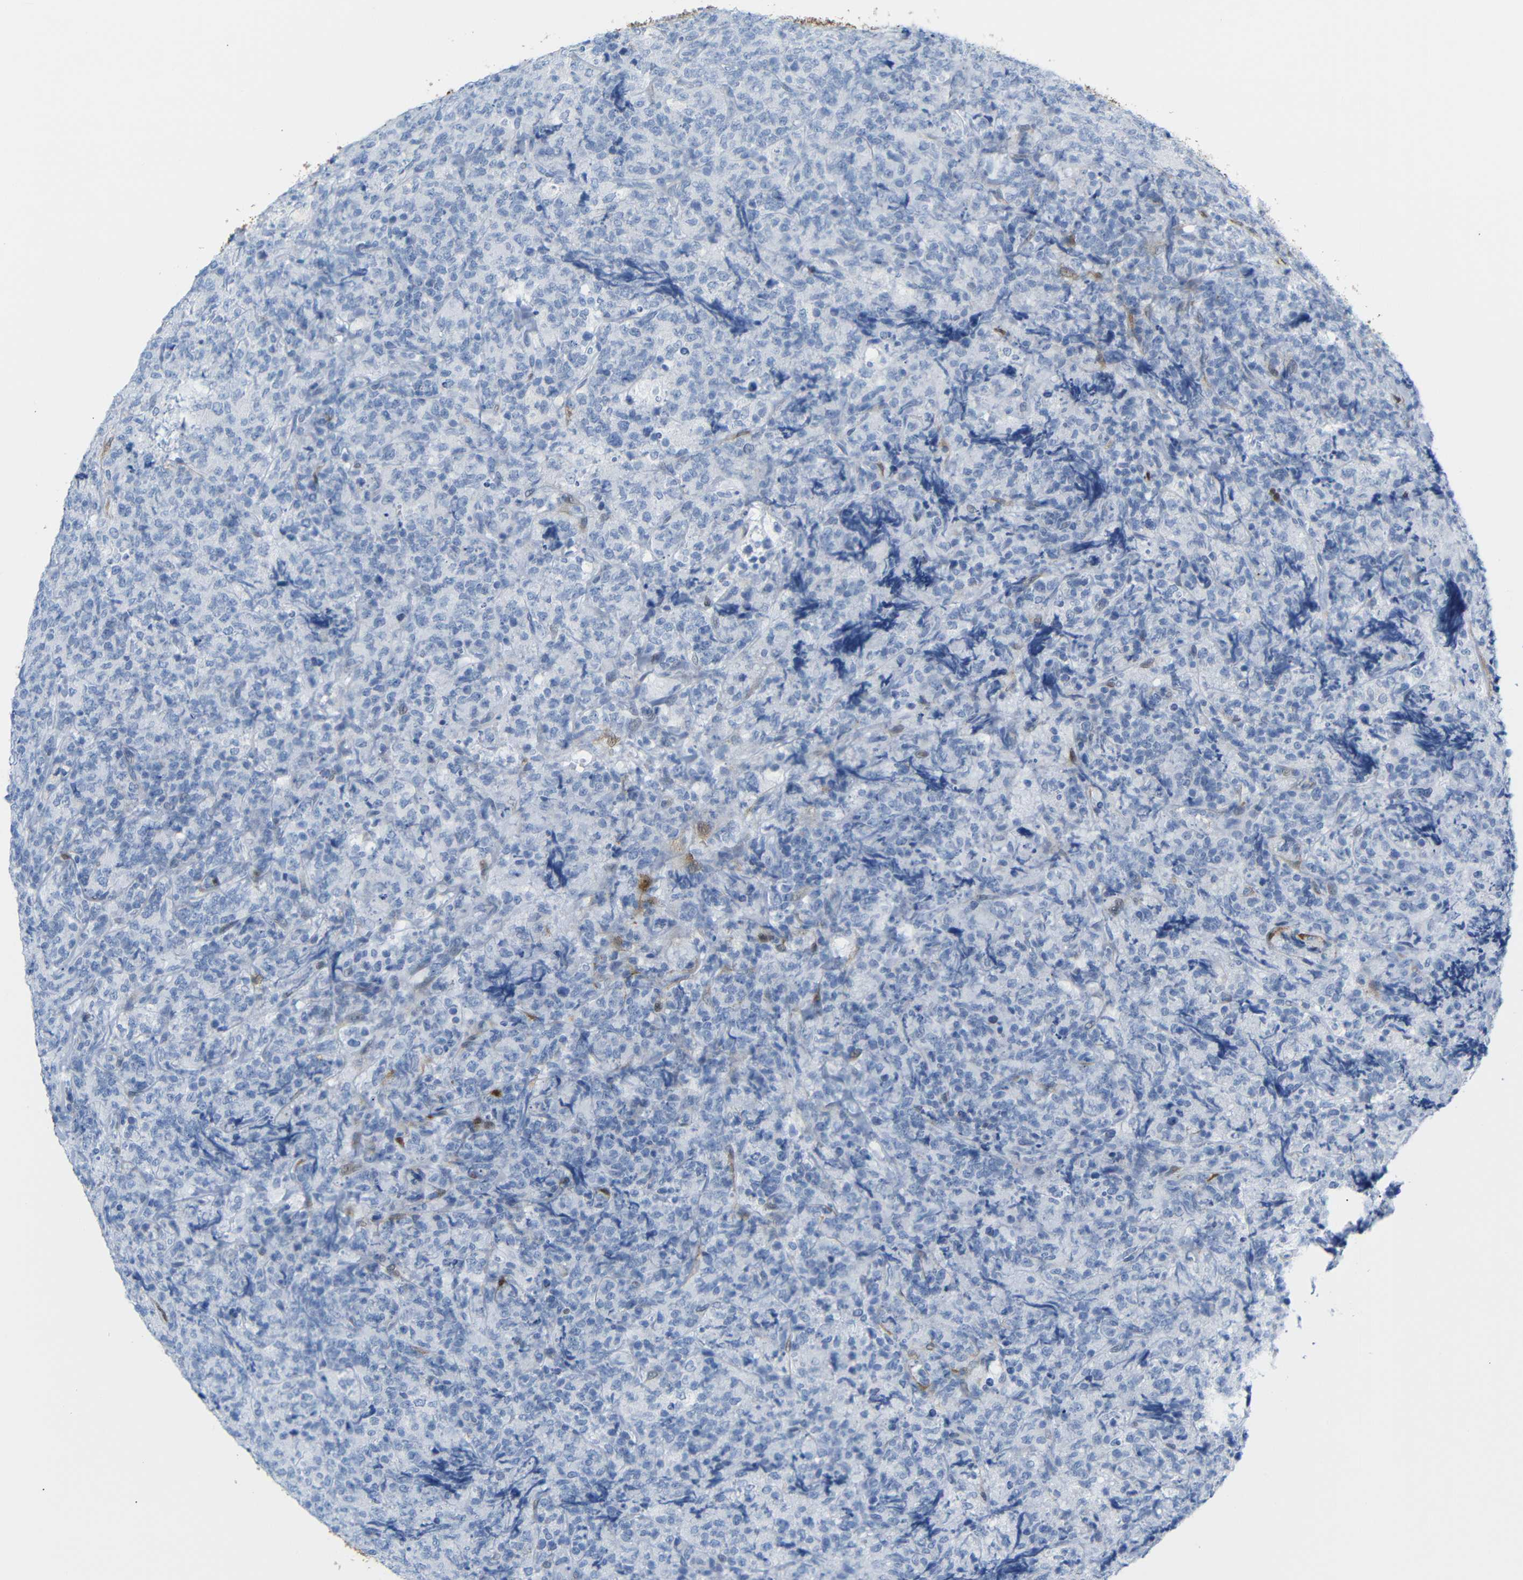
{"staining": {"intensity": "negative", "quantity": "none", "location": "none"}, "tissue": "lymphoma", "cell_type": "Tumor cells", "image_type": "cancer", "snomed": [{"axis": "morphology", "description": "Malignant lymphoma, non-Hodgkin's type, High grade"}, {"axis": "topography", "description": "Tonsil"}], "caption": "DAB immunohistochemical staining of human lymphoma displays no significant staining in tumor cells.", "gene": "MT1A", "patient": {"sex": "female", "age": 36}}